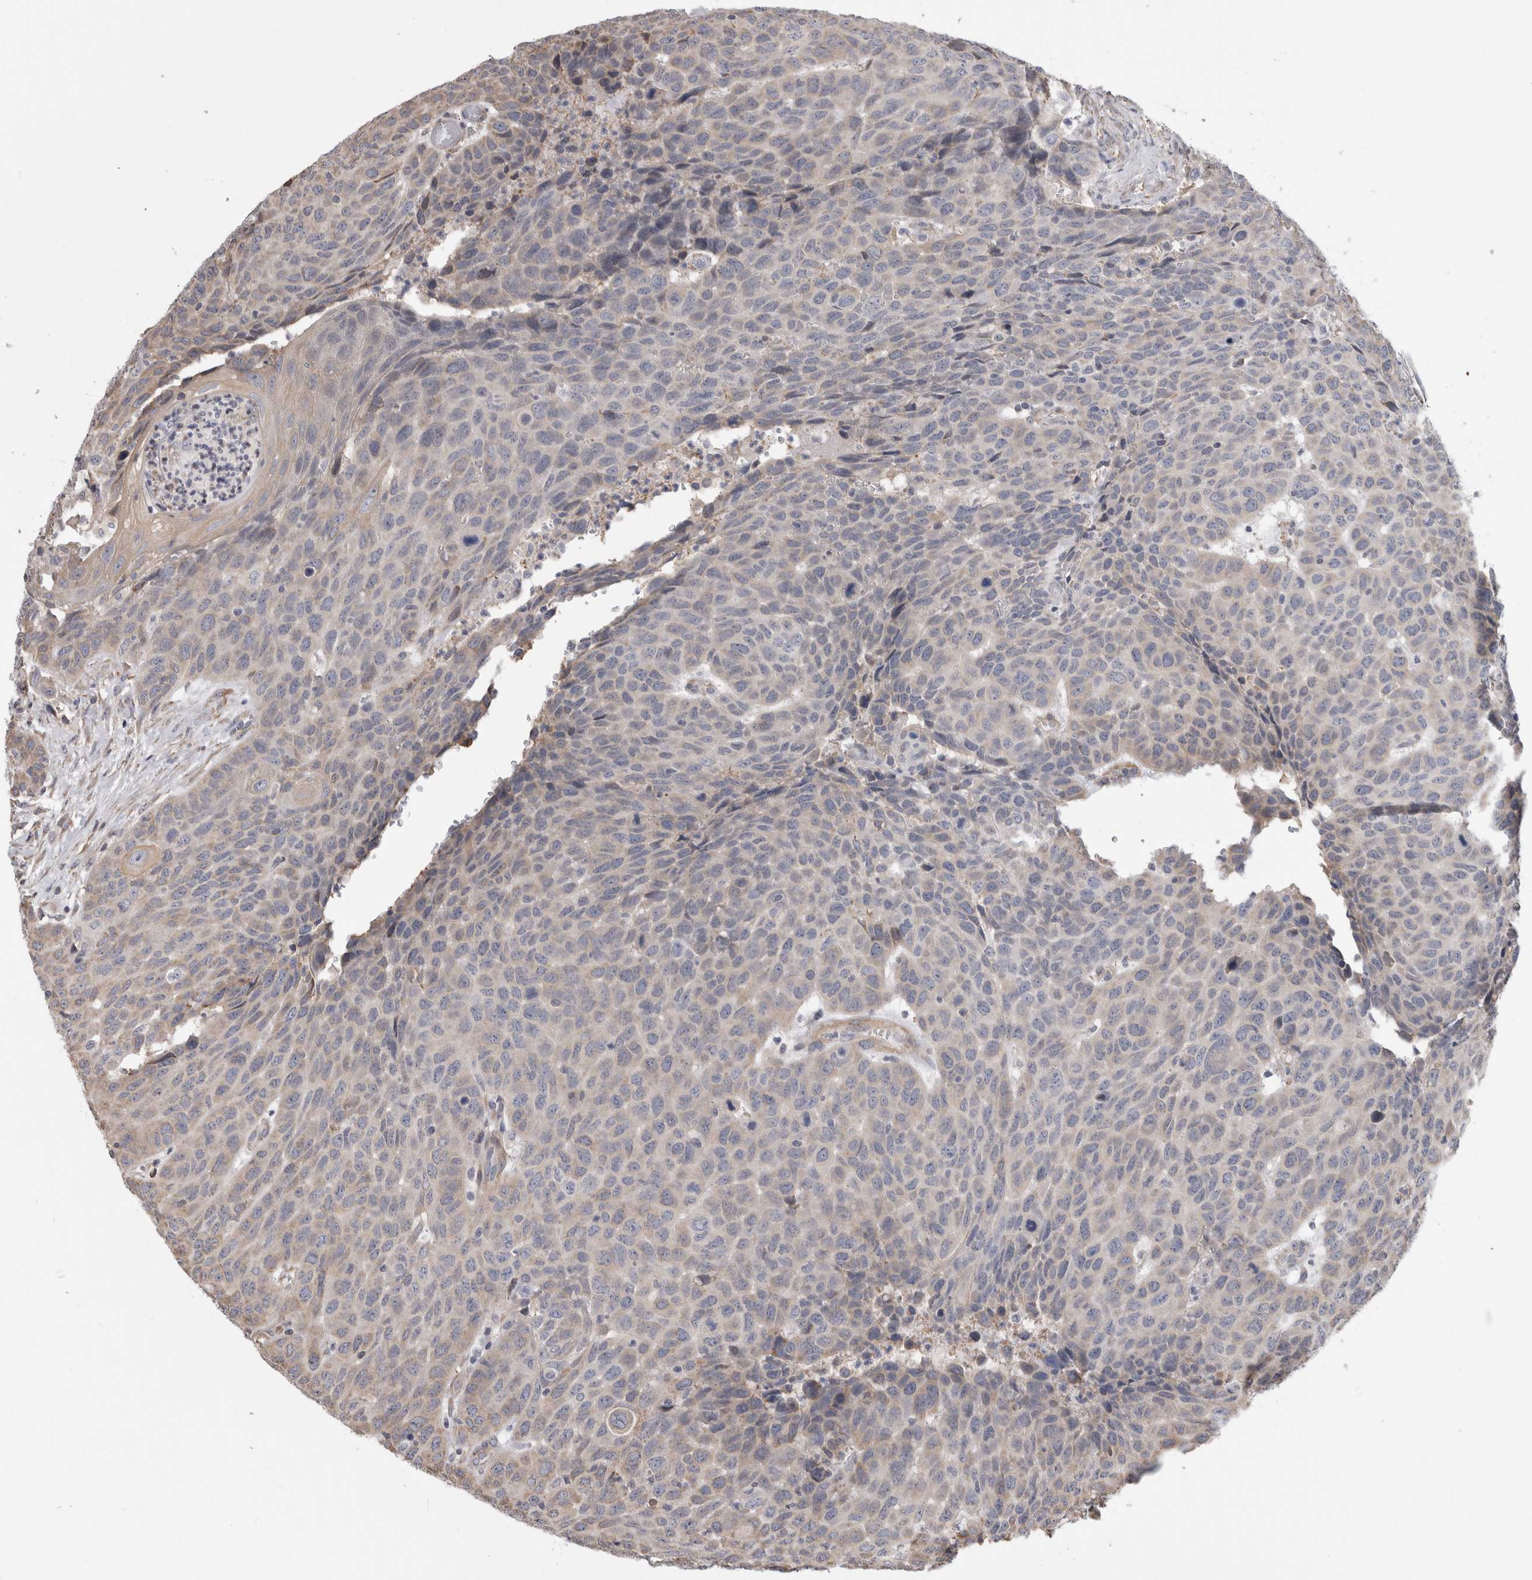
{"staining": {"intensity": "negative", "quantity": "none", "location": "none"}, "tissue": "head and neck cancer", "cell_type": "Tumor cells", "image_type": "cancer", "snomed": [{"axis": "morphology", "description": "Squamous cell carcinoma, NOS"}, {"axis": "topography", "description": "Head-Neck"}], "caption": "Tumor cells are negative for protein expression in human head and neck cancer.", "gene": "SMAP2", "patient": {"sex": "male", "age": 66}}